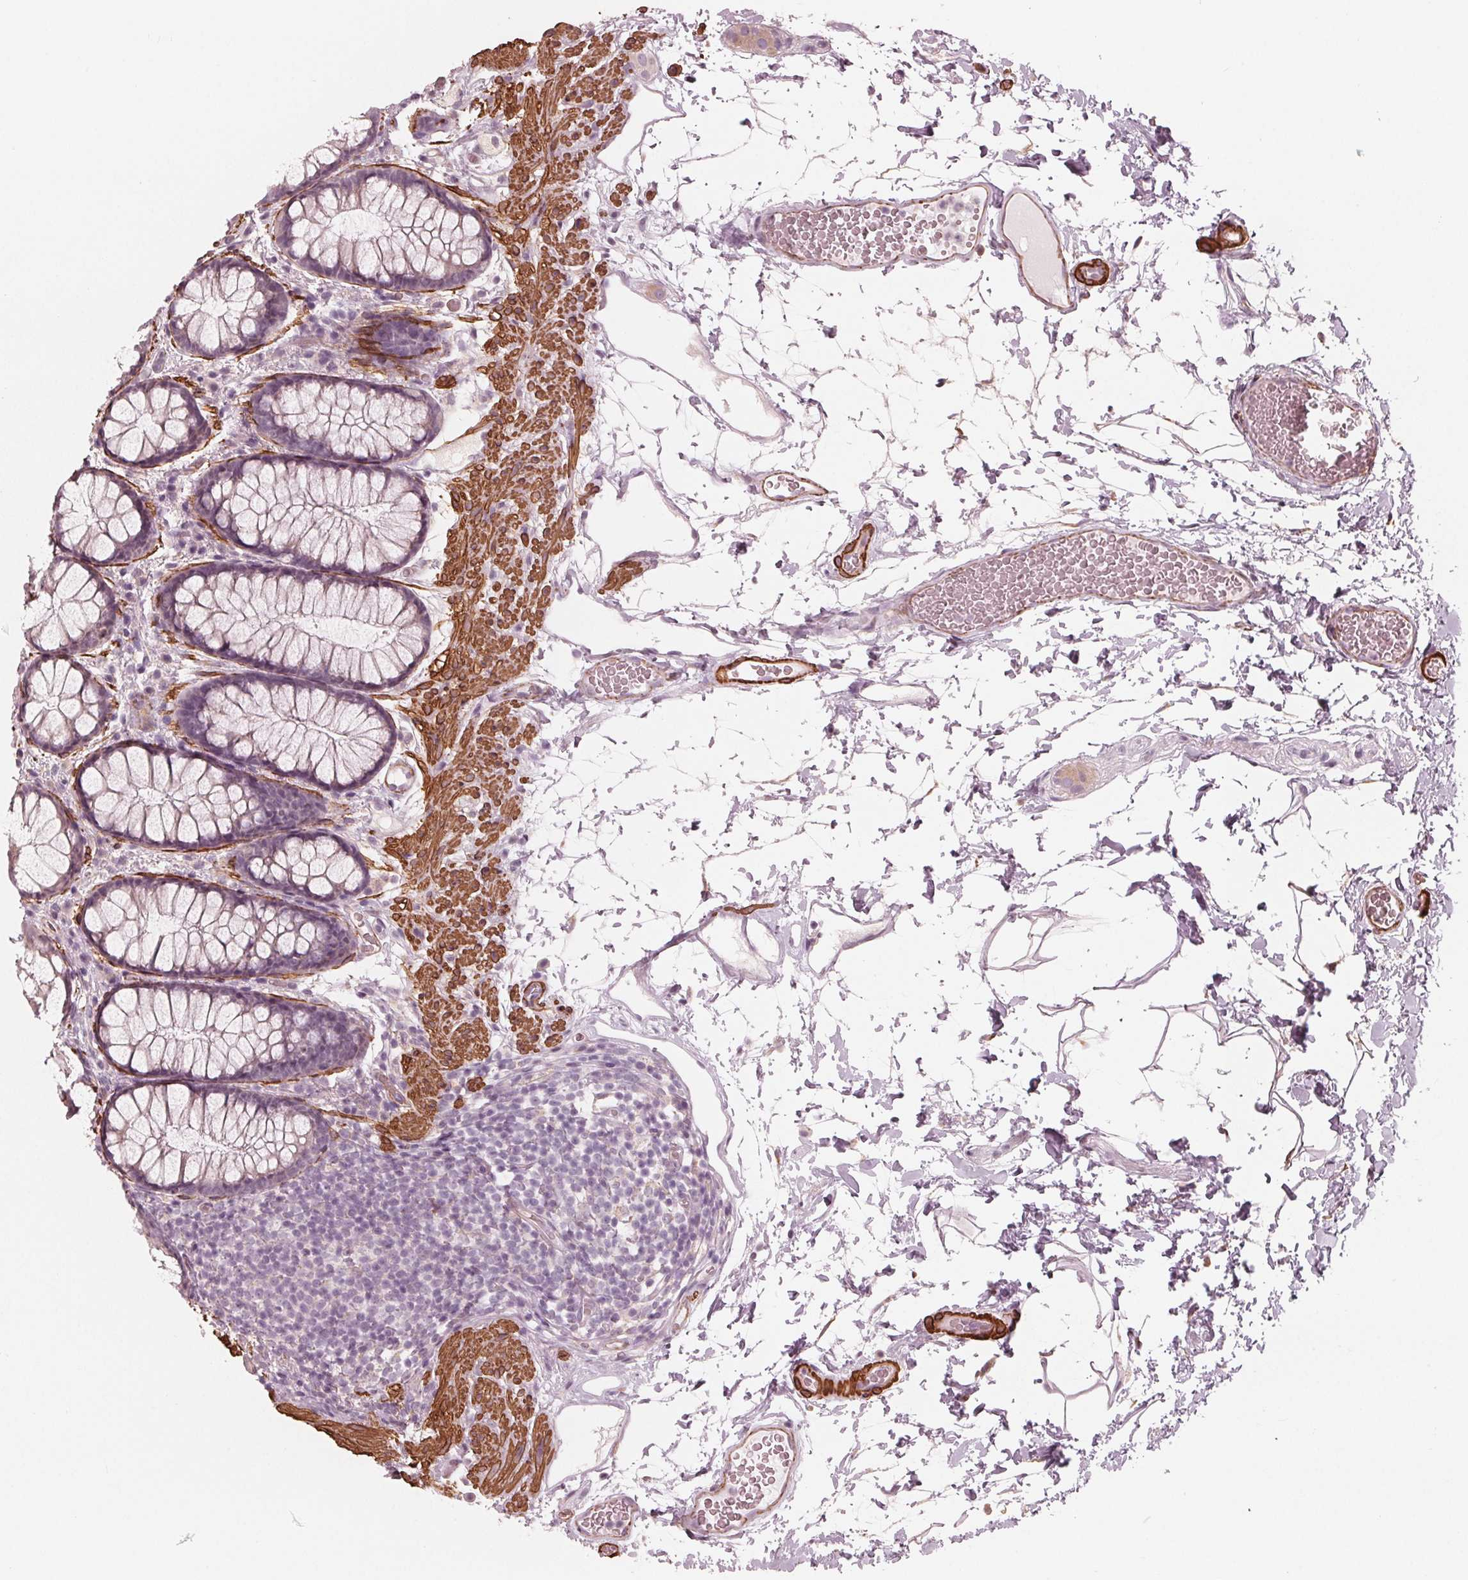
{"staining": {"intensity": "negative", "quantity": "none", "location": "none"}, "tissue": "rectum", "cell_type": "Glandular cells", "image_type": "normal", "snomed": [{"axis": "morphology", "description": "Normal tissue, NOS"}, {"axis": "topography", "description": "Rectum"}], "caption": "Rectum stained for a protein using immunohistochemistry (IHC) exhibits no expression glandular cells.", "gene": "MIER3", "patient": {"sex": "female", "age": 62}}